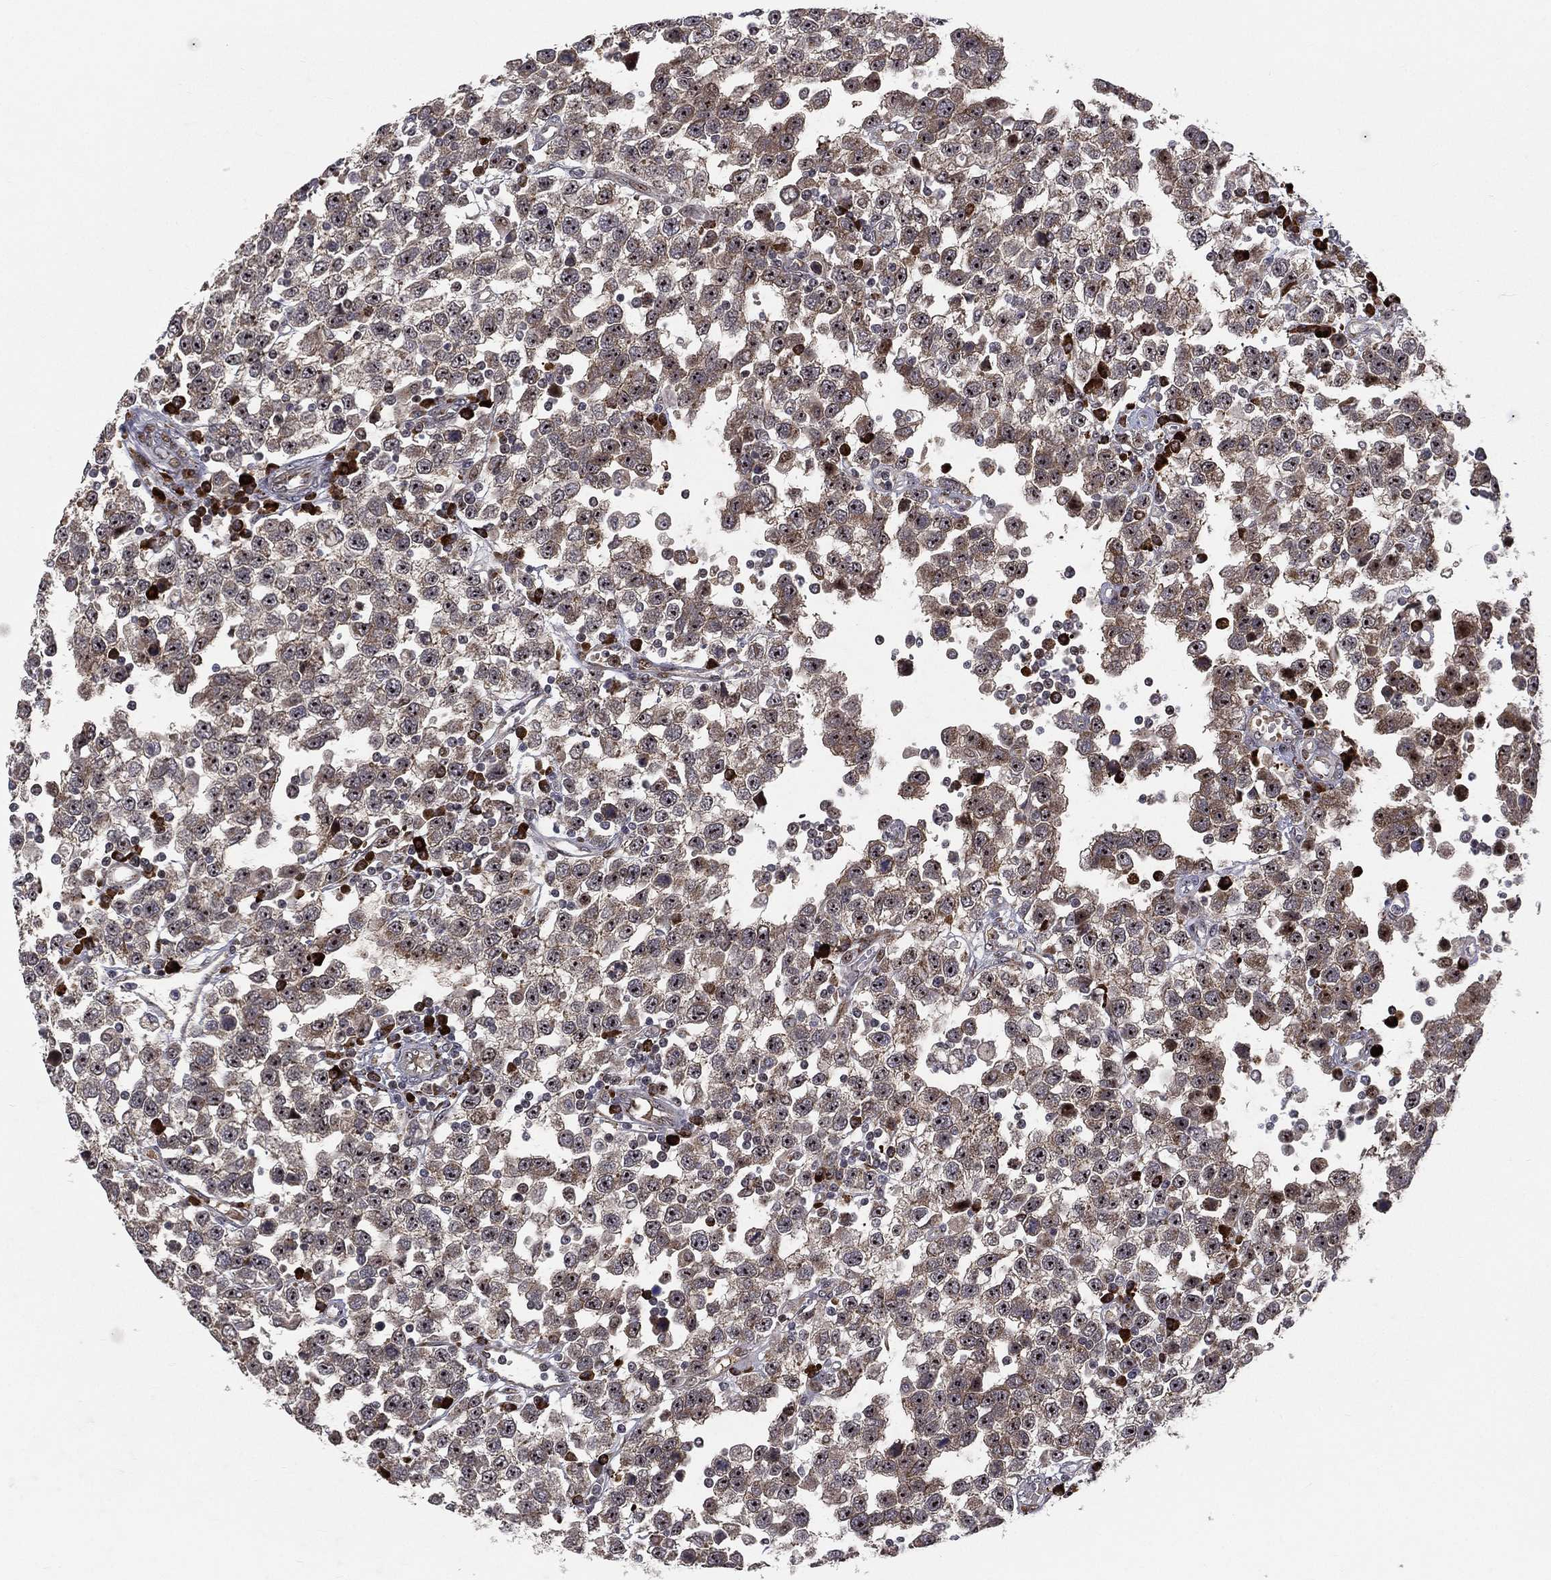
{"staining": {"intensity": "weak", "quantity": "25%-75%", "location": "cytoplasmic/membranous"}, "tissue": "testis cancer", "cell_type": "Tumor cells", "image_type": "cancer", "snomed": [{"axis": "morphology", "description": "Seminoma, NOS"}, {"axis": "topography", "description": "Testis"}], "caption": "The micrograph shows staining of seminoma (testis), revealing weak cytoplasmic/membranous protein positivity (brown color) within tumor cells.", "gene": "VHL", "patient": {"sex": "male", "age": 34}}